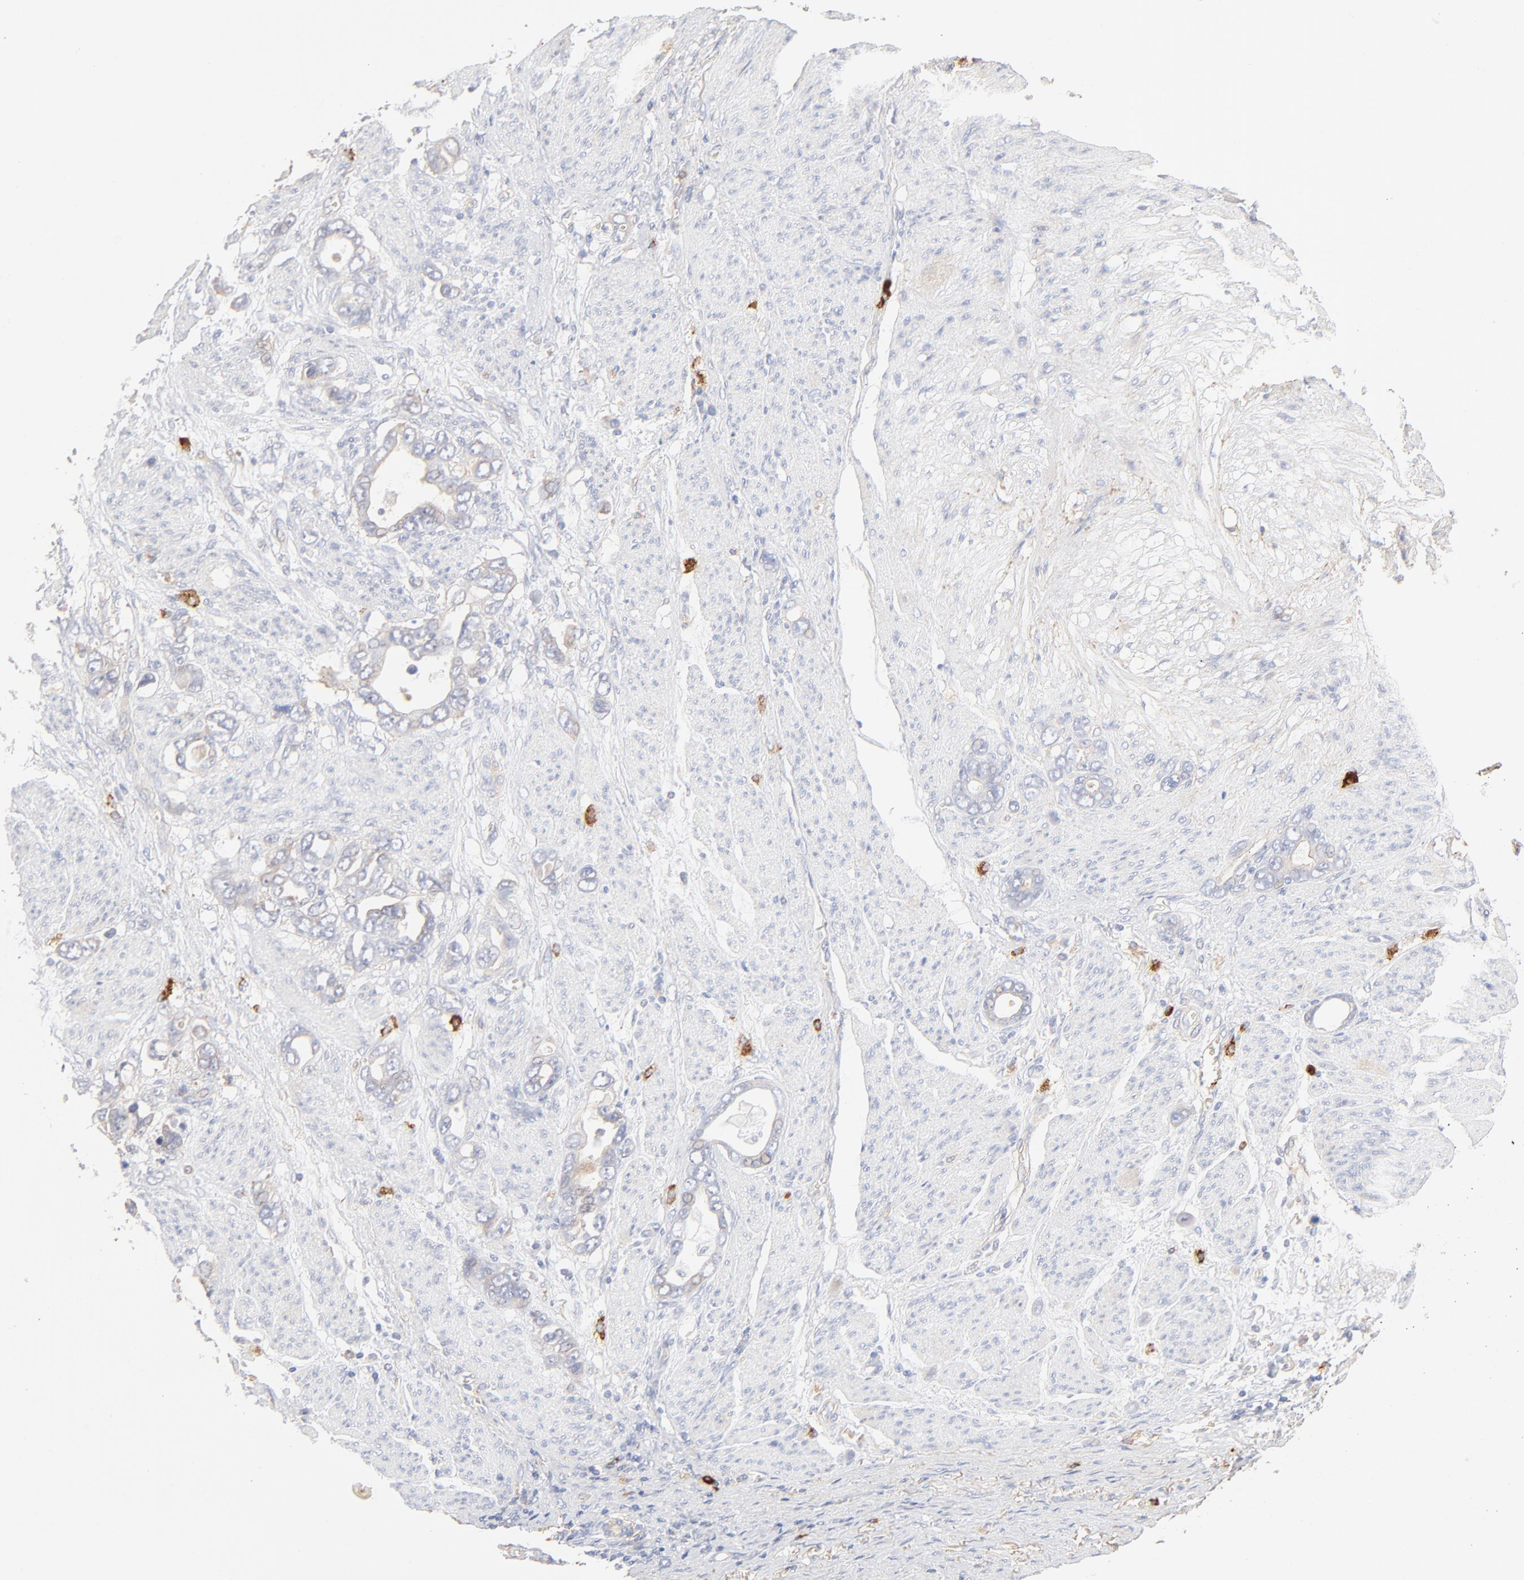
{"staining": {"intensity": "negative", "quantity": "none", "location": "none"}, "tissue": "stomach cancer", "cell_type": "Tumor cells", "image_type": "cancer", "snomed": [{"axis": "morphology", "description": "Adenocarcinoma, NOS"}, {"axis": "topography", "description": "Stomach"}], "caption": "The image shows no staining of tumor cells in stomach cancer.", "gene": "SPTB", "patient": {"sex": "male", "age": 78}}